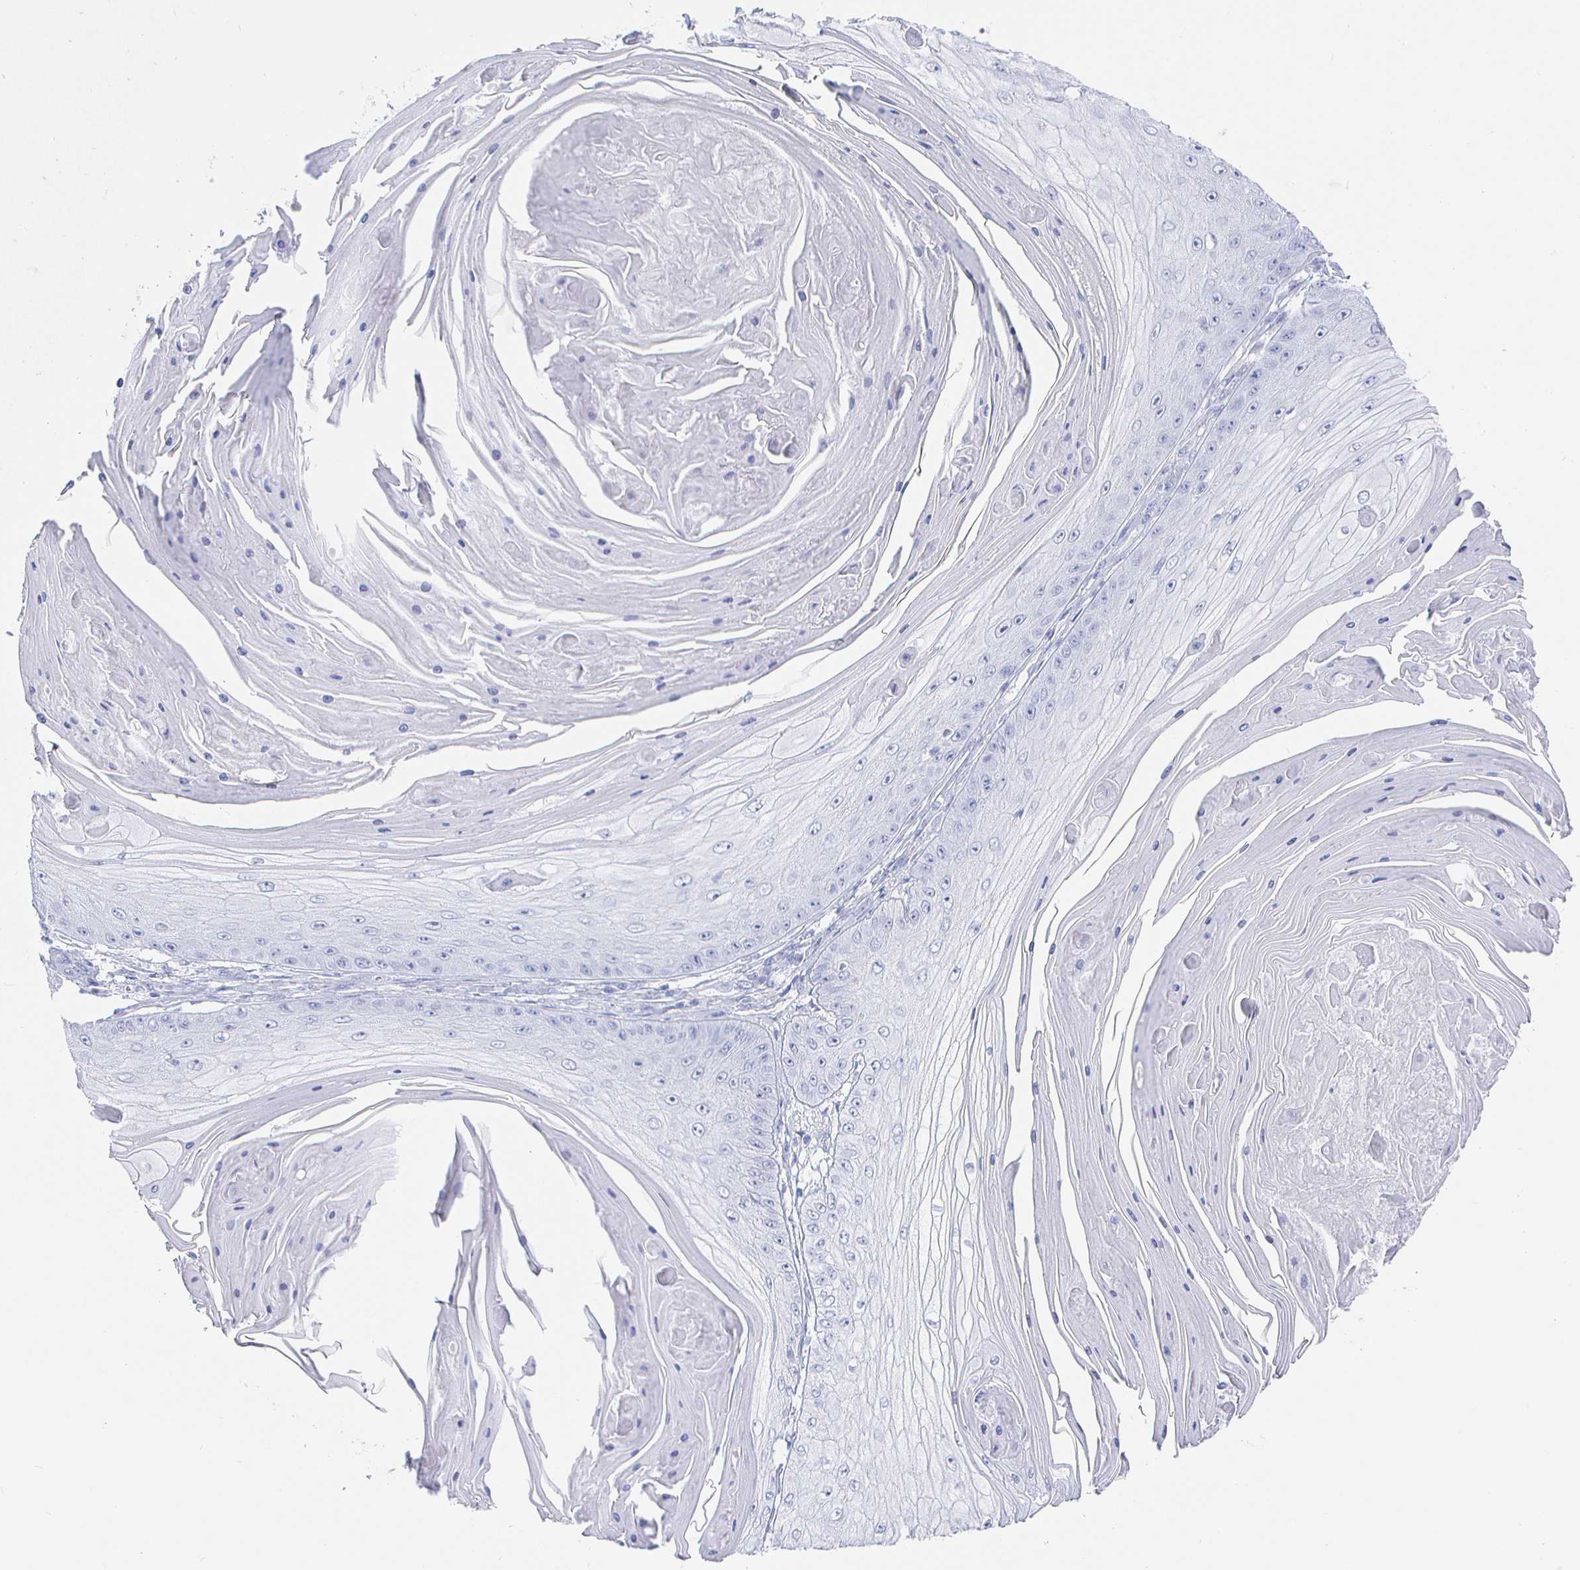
{"staining": {"intensity": "negative", "quantity": "none", "location": "none"}, "tissue": "skin cancer", "cell_type": "Tumor cells", "image_type": "cancer", "snomed": [{"axis": "morphology", "description": "Squamous cell carcinoma, NOS"}, {"axis": "topography", "description": "Skin"}], "caption": "Photomicrograph shows no protein positivity in tumor cells of squamous cell carcinoma (skin) tissue.", "gene": "CLCA1", "patient": {"sex": "male", "age": 70}}